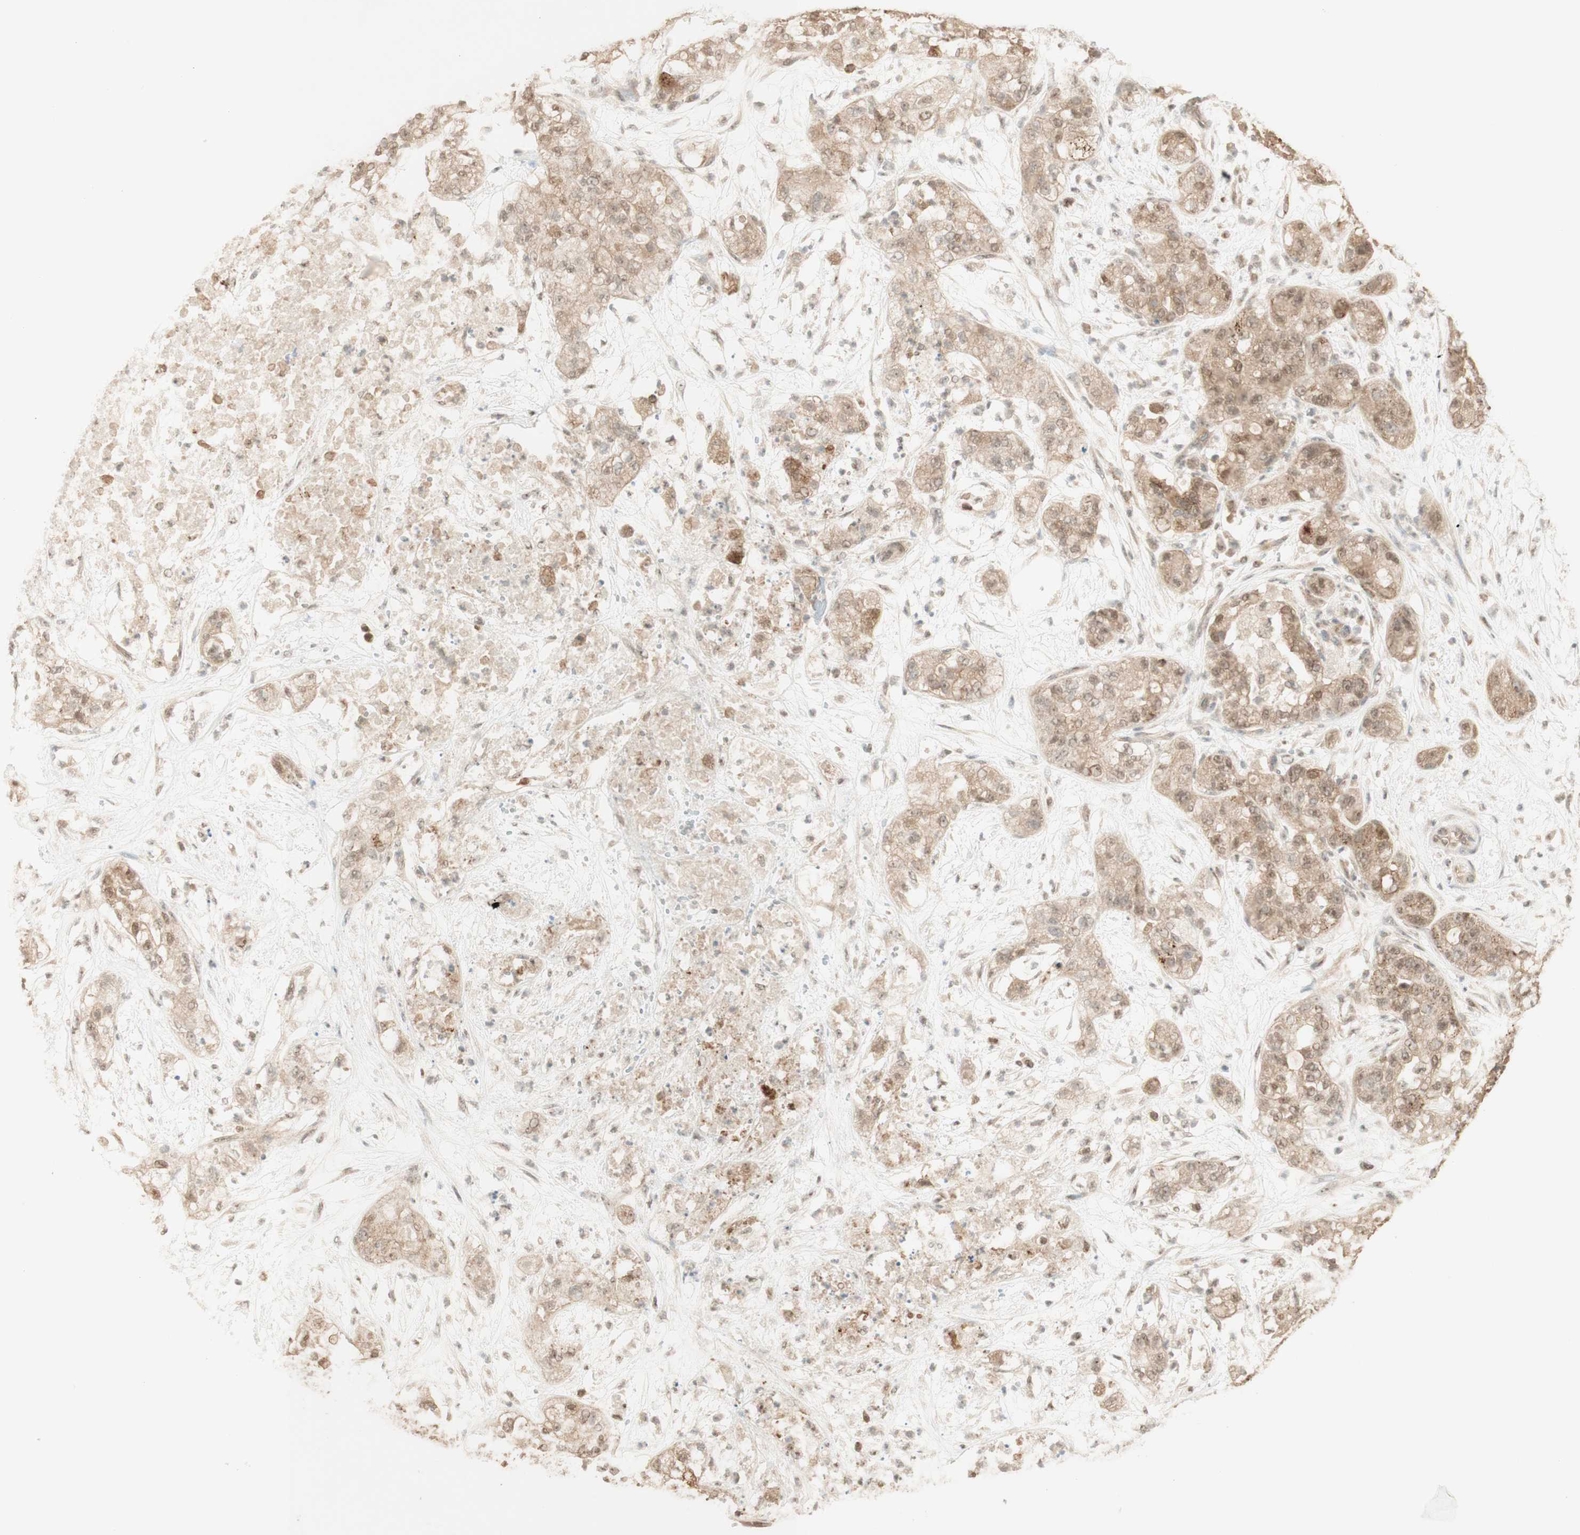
{"staining": {"intensity": "weak", "quantity": ">75%", "location": "cytoplasmic/membranous,nuclear"}, "tissue": "pancreatic cancer", "cell_type": "Tumor cells", "image_type": "cancer", "snomed": [{"axis": "morphology", "description": "Adenocarcinoma, NOS"}, {"axis": "topography", "description": "Pancreas"}], "caption": "Immunohistochemical staining of adenocarcinoma (pancreatic) demonstrates low levels of weak cytoplasmic/membranous and nuclear positivity in about >75% of tumor cells. (Stains: DAB (3,3'-diaminobenzidine) in brown, nuclei in blue, Microscopy: brightfield microscopy at high magnification).", "gene": "SPINT2", "patient": {"sex": "female", "age": 78}}